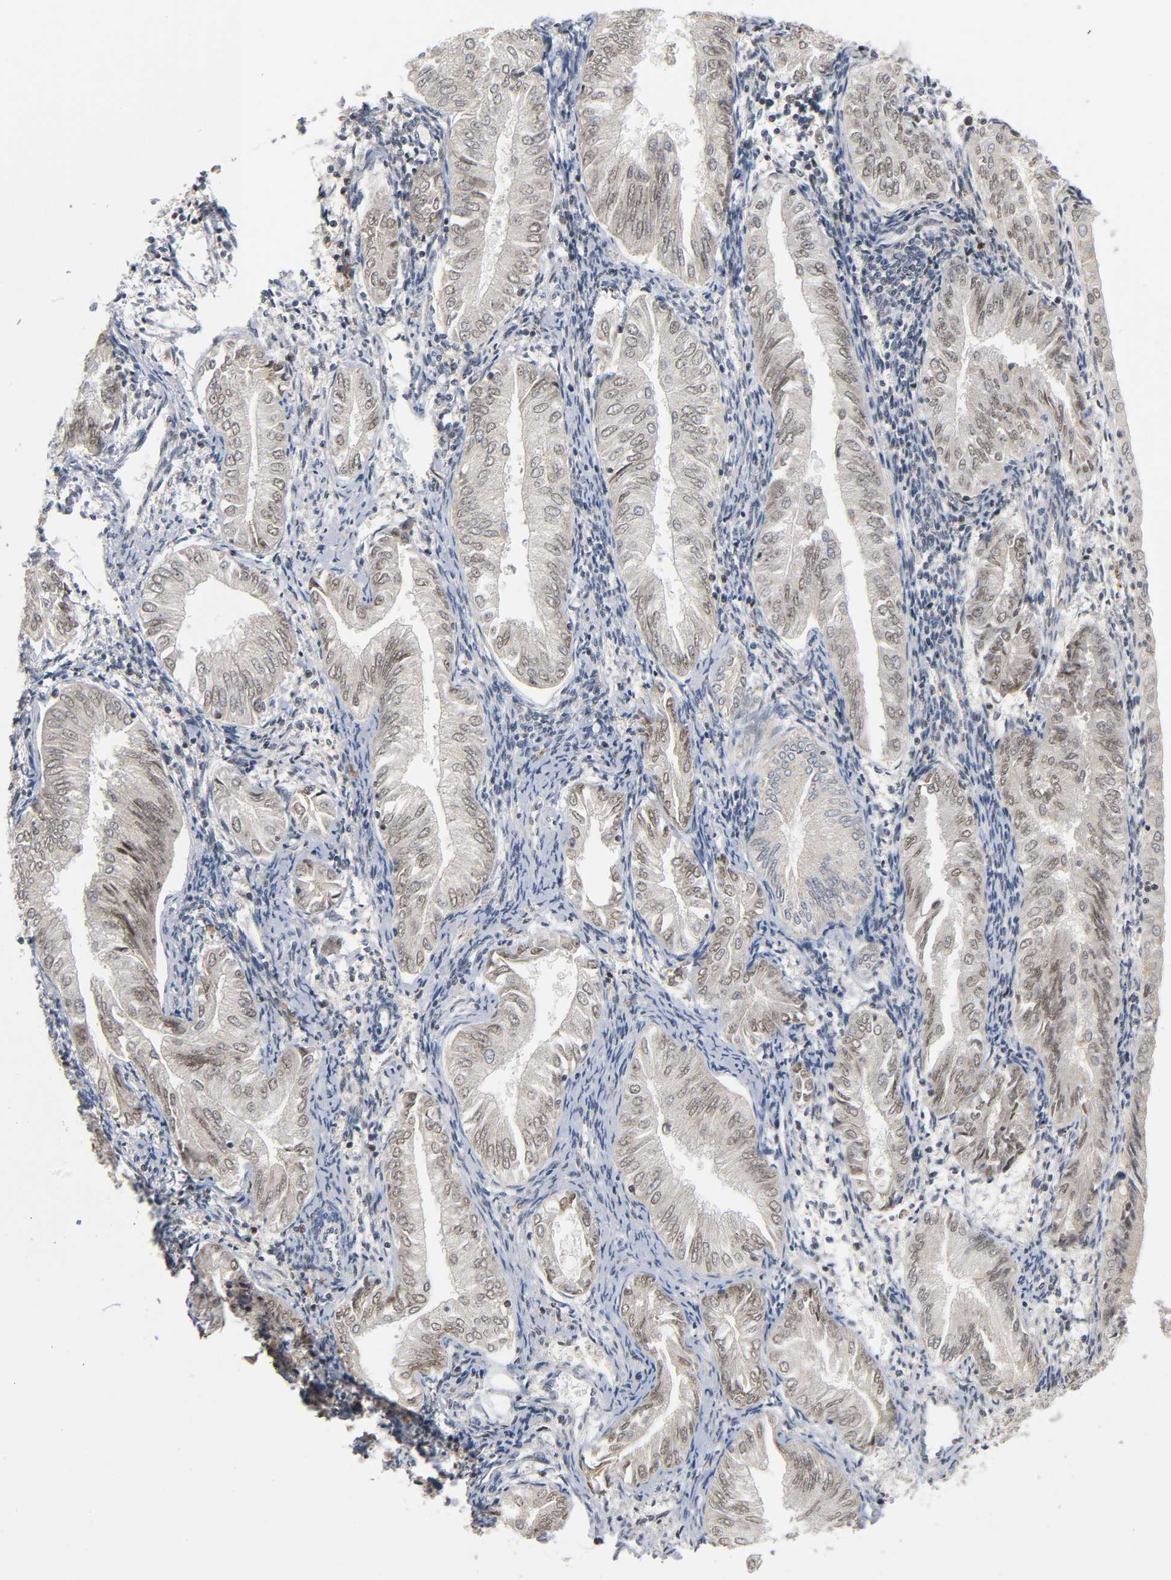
{"staining": {"intensity": "weak", "quantity": "<25%", "location": "cytoplasmic/membranous,nuclear"}, "tissue": "endometrial cancer", "cell_type": "Tumor cells", "image_type": "cancer", "snomed": [{"axis": "morphology", "description": "Adenocarcinoma, NOS"}, {"axis": "topography", "description": "Endometrium"}], "caption": "Immunohistochemistry photomicrograph of neoplastic tissue: adenocarcinoma (endometrial) stained with DAB demonstrates no significant protein positivity in tumor cells.", "gene": "KAT2B", "patient": {"sex": "female", "age": 53}}